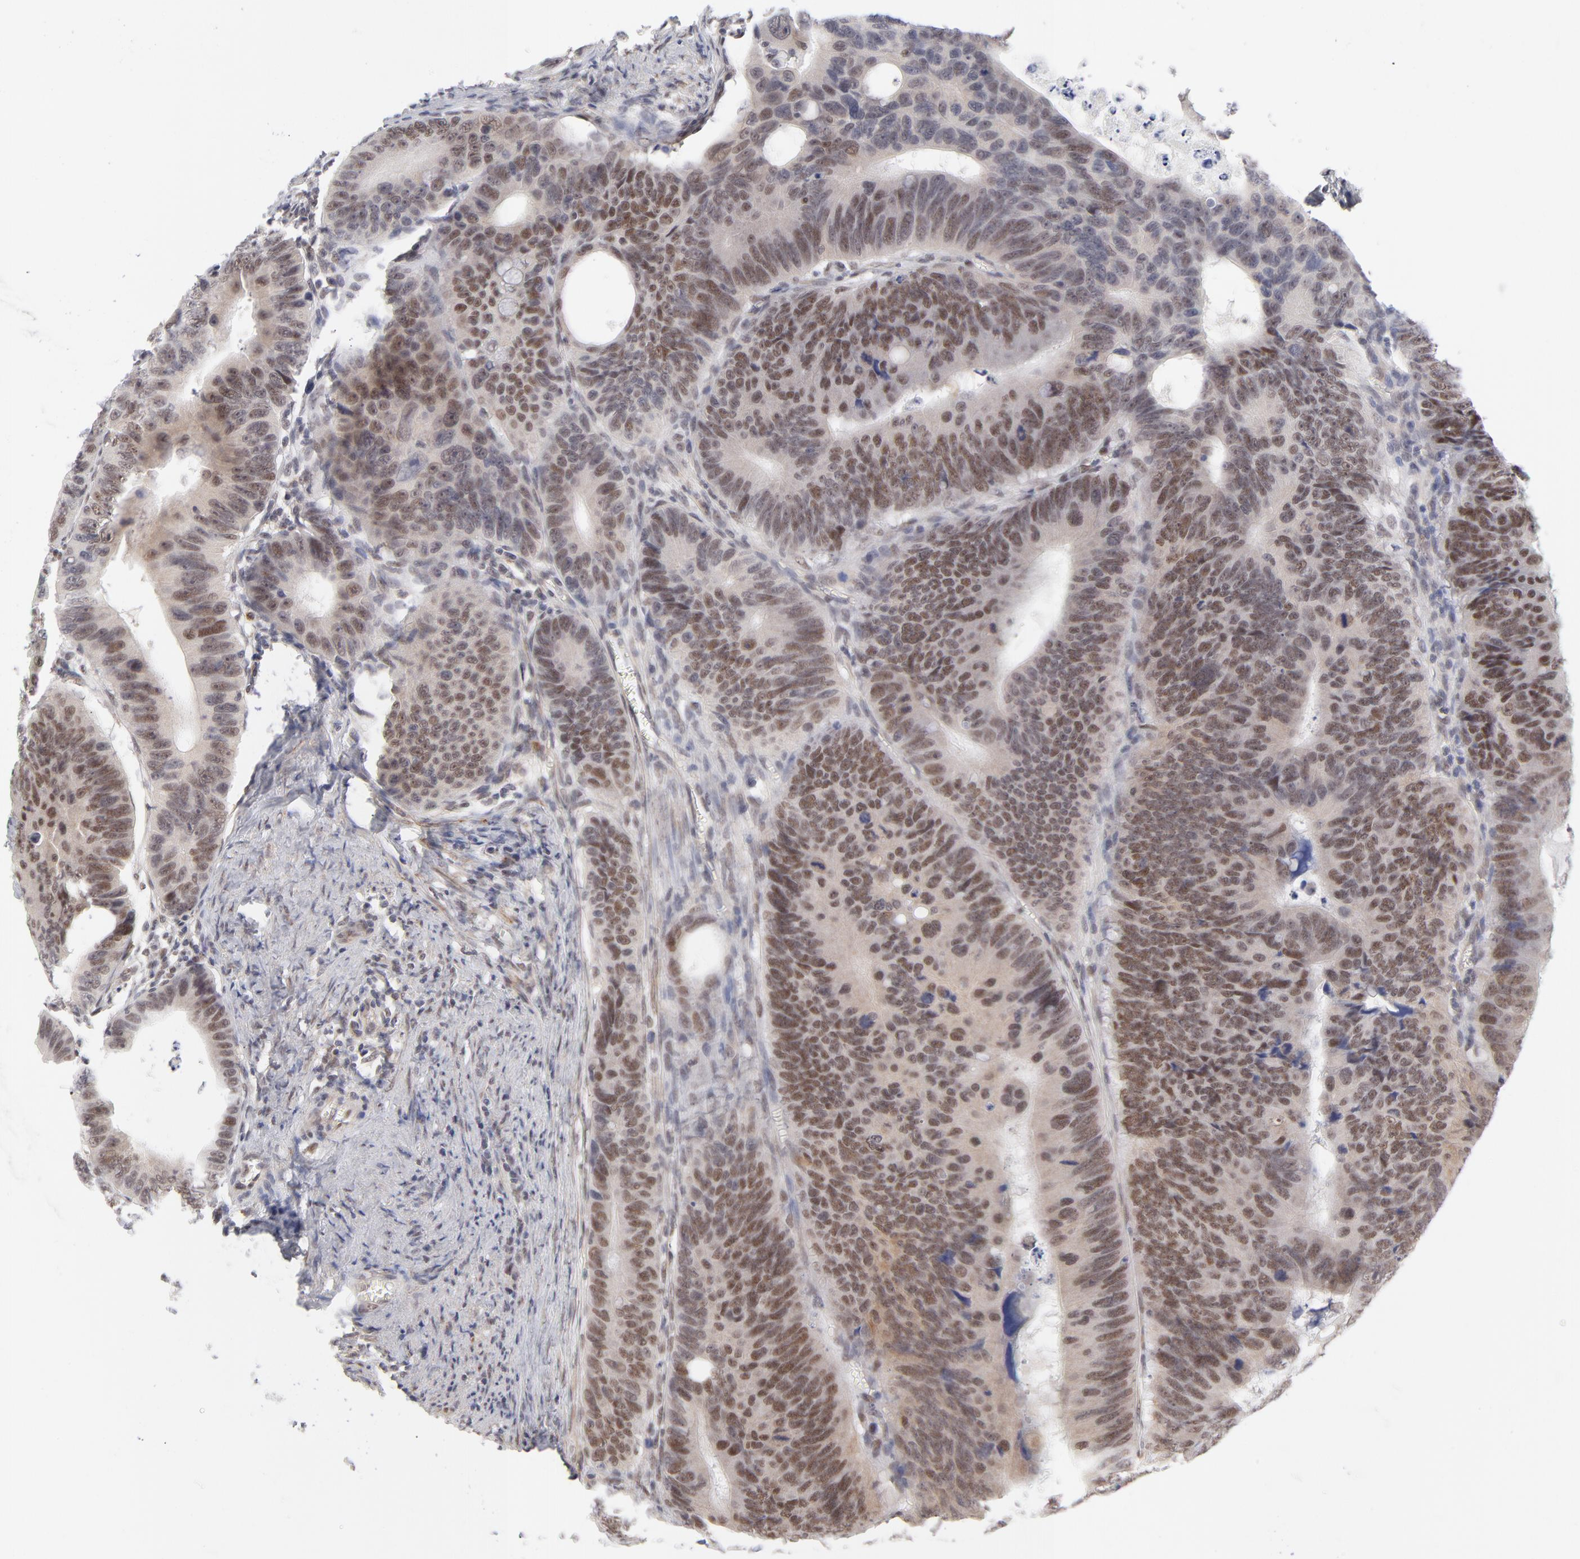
{"staining": {"intensity": "moderate", "quantity": ">75%", "location": "cytoplasmic/membranous,nuclear"}, "tissue": "colorectal cancer", "cell_type": "Tumor cells", "image_type": "cancer", "snomed": [{"axis": "morphology", "description": "Adenocarcinoma, NOS"}, {"axis": "topography", "description": "Colon"}], "caption": "Protein analysis of colorectal cancer (adenocarcinoma) tissue reveals moderate cytoplasmic/membranous and nuclear staining in approximately >75% of tumor cells.", "gene": "NBN", "patient": {"sex": "female", "age": 55}}